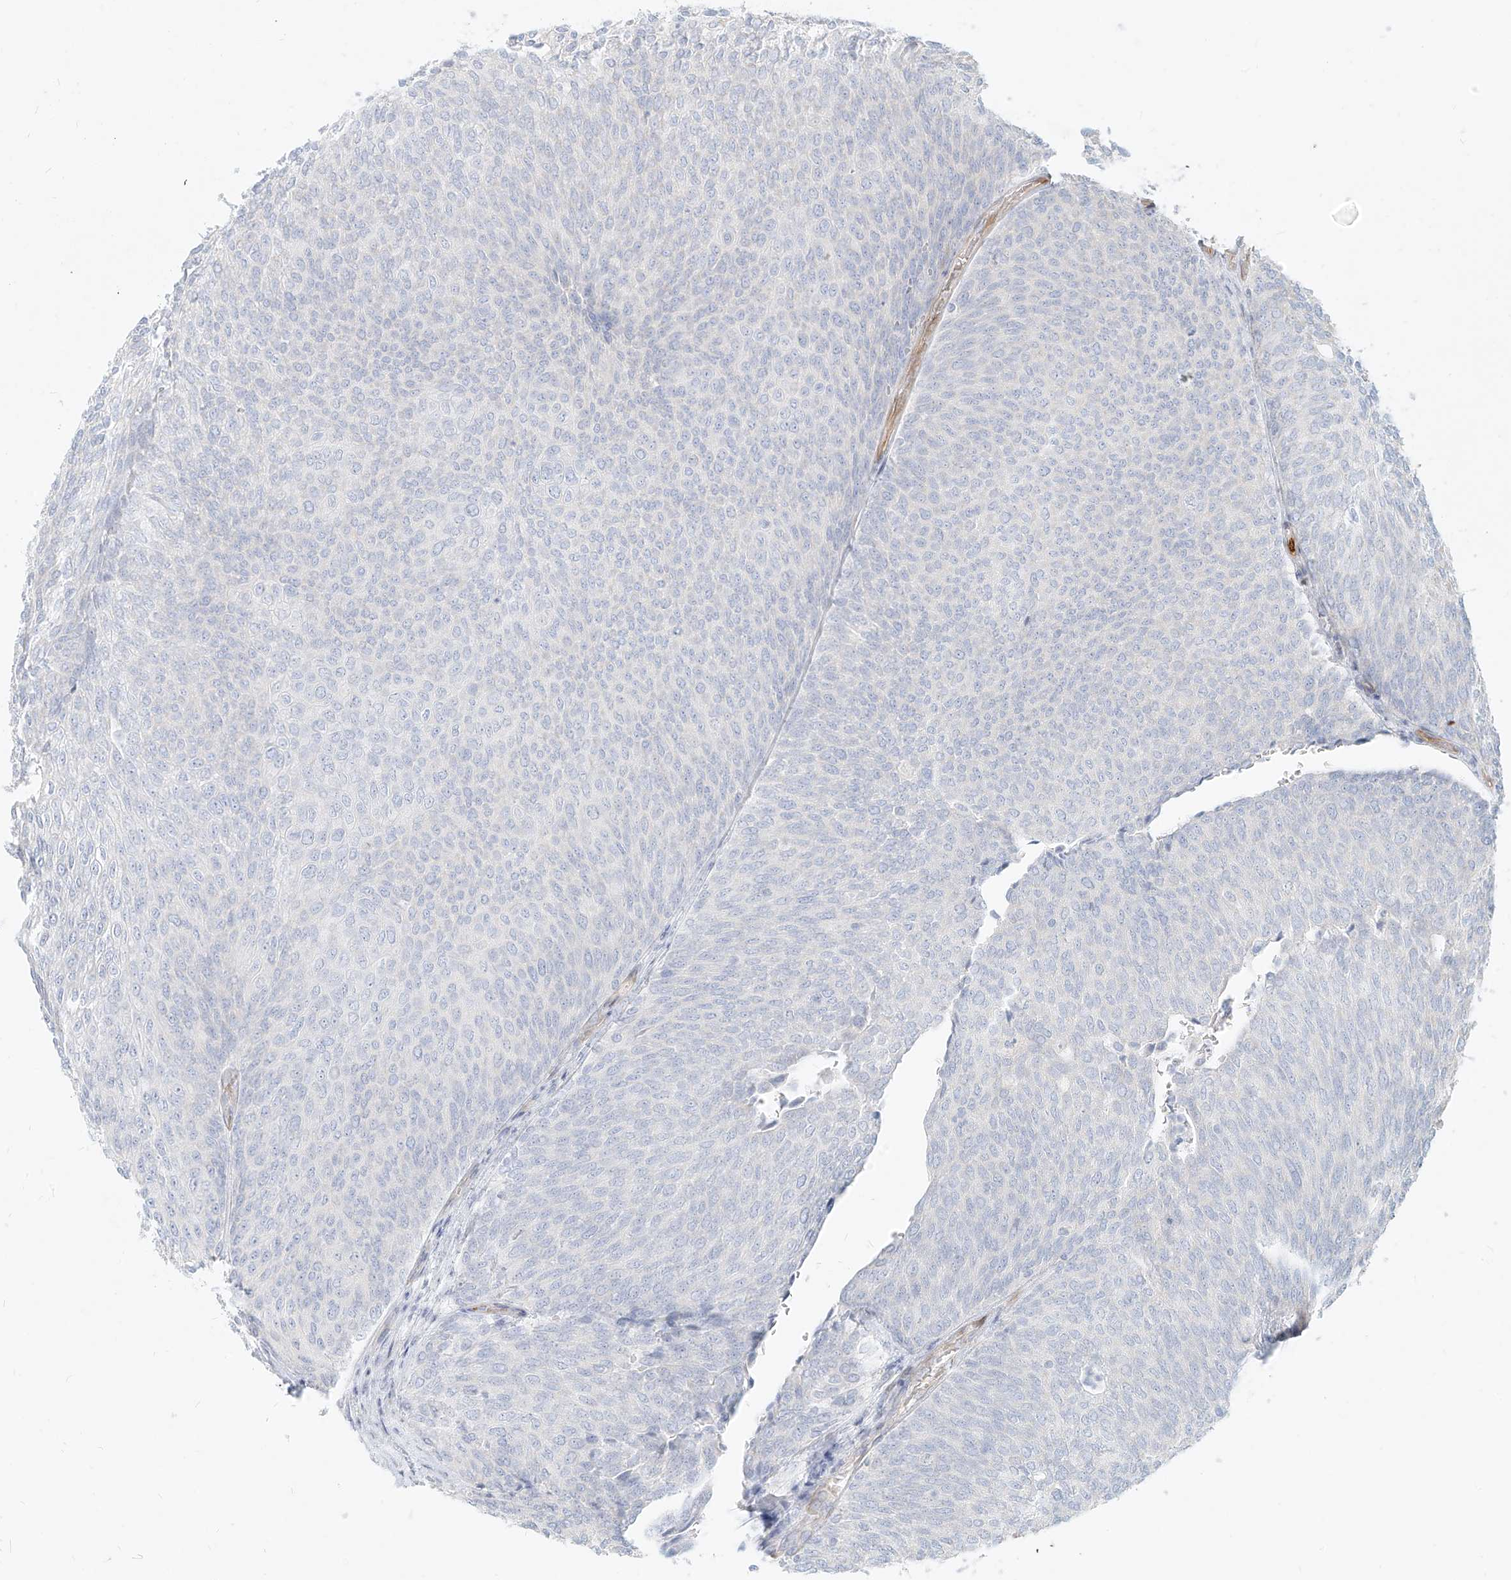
{"staining": {"intensity": "negative", "quantity": "none", "location": "none"}, "tissue": "urothelial cancer", "cell_type": "Tumor cells", "image_type": "cancer", "snomed": [{"axis": "morphology", "description": "Urothelial carcinoma, Low grade"}, {"axis": "topography", "description": "Urinary bladder"}], "caption": "This is an IHC photomicrograph of human urothelial cancer. There is no expression in tumor cells.", "gene": "ITPKB", "patient": {"sex": "female", "age": 79}}